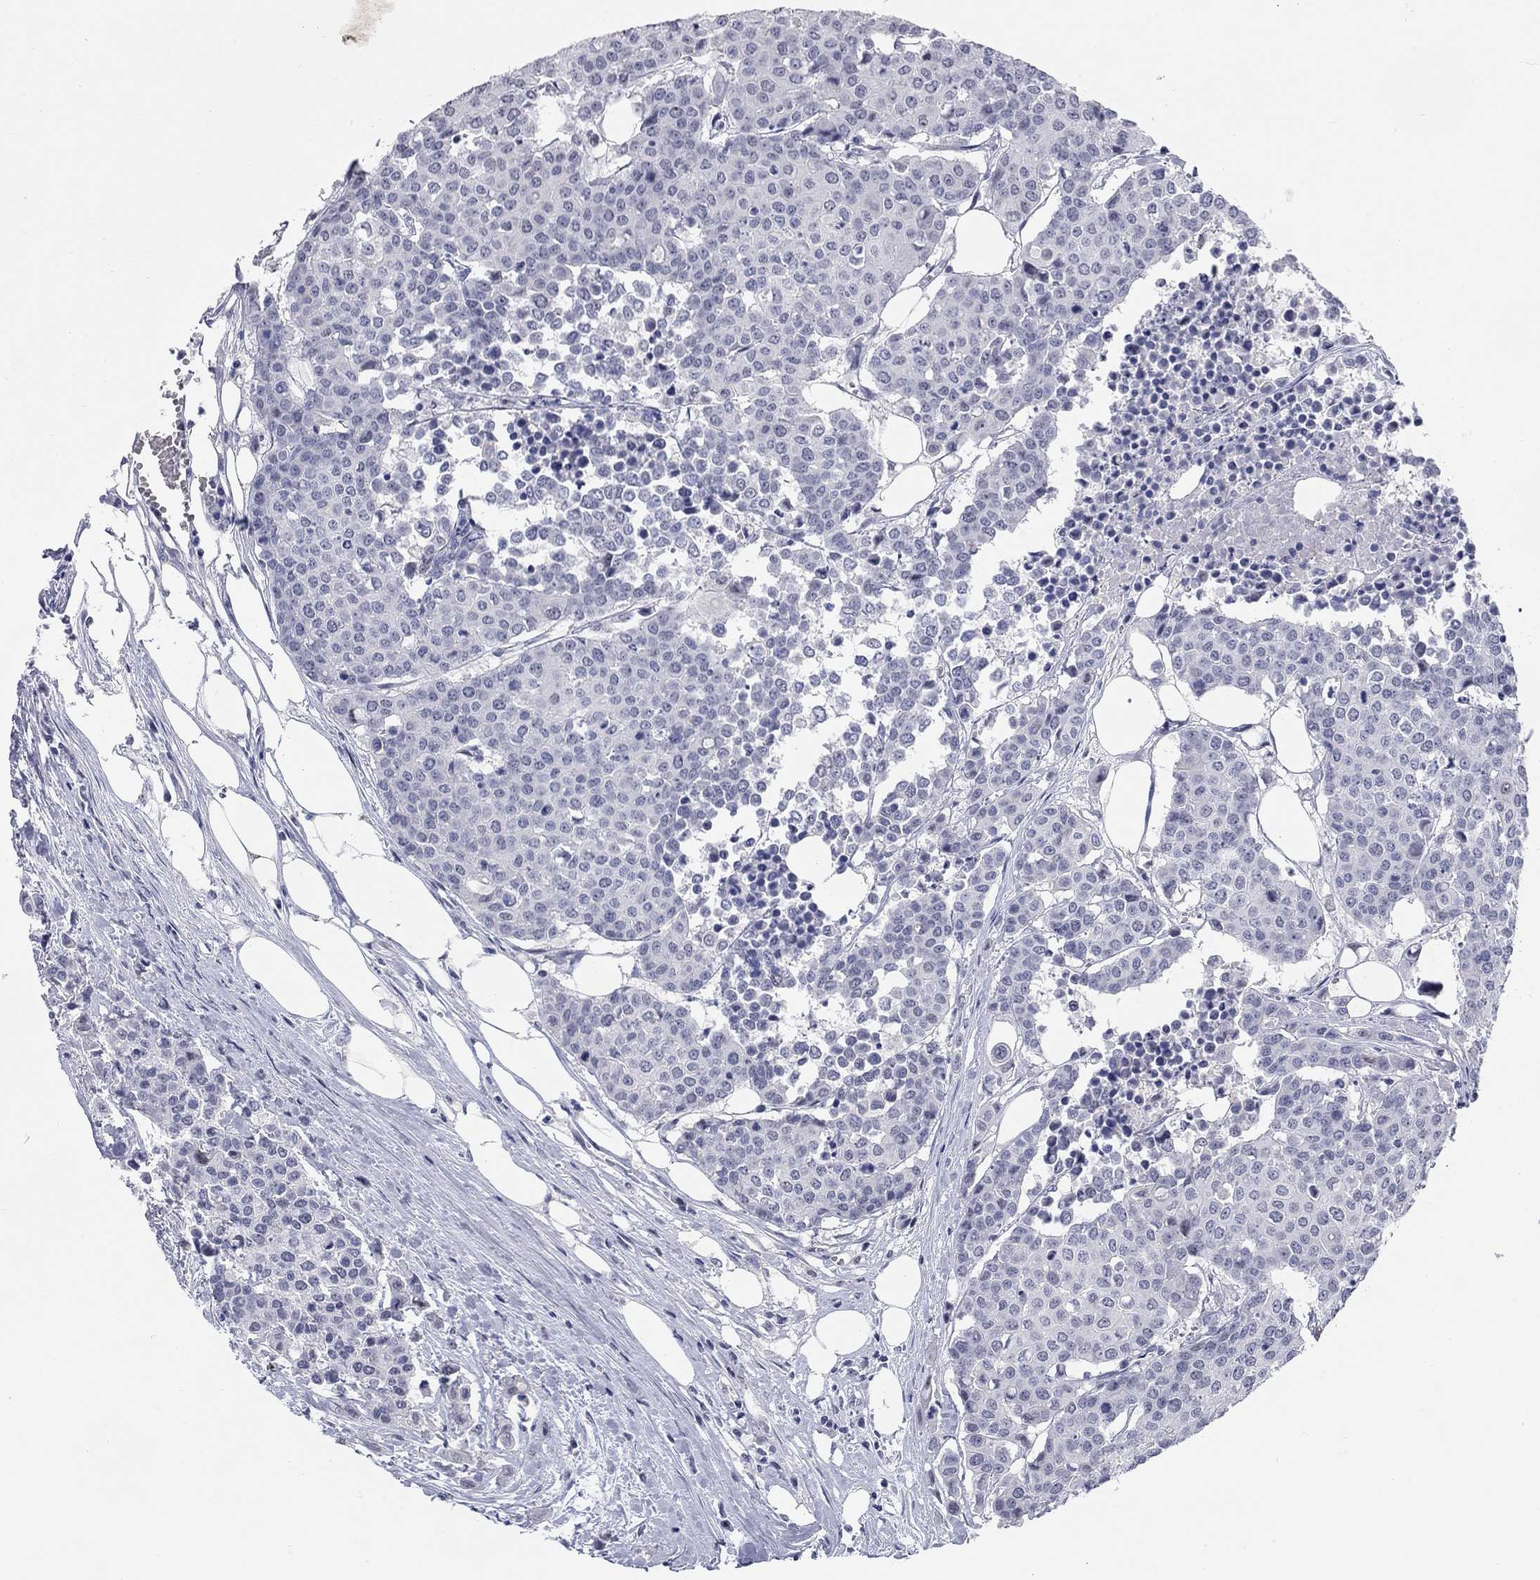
{"staining": {"intensity": "negative", "quantity": "none", "location": "none"}, "tissue": "carcinoid", "cell_type": "Tumor cells", "image_type": "cancer", "snomed": [{"axis": "morphology", "description": "Carcinoid, malignant, NOS"}, {"axis": "topography", "description": "Colon"}], "caption": "Tumor cells are negative for brown protein staining in malignant carcinoid.", "gene": "WASF3", "patient": {"sex": "male", "age": 81}}